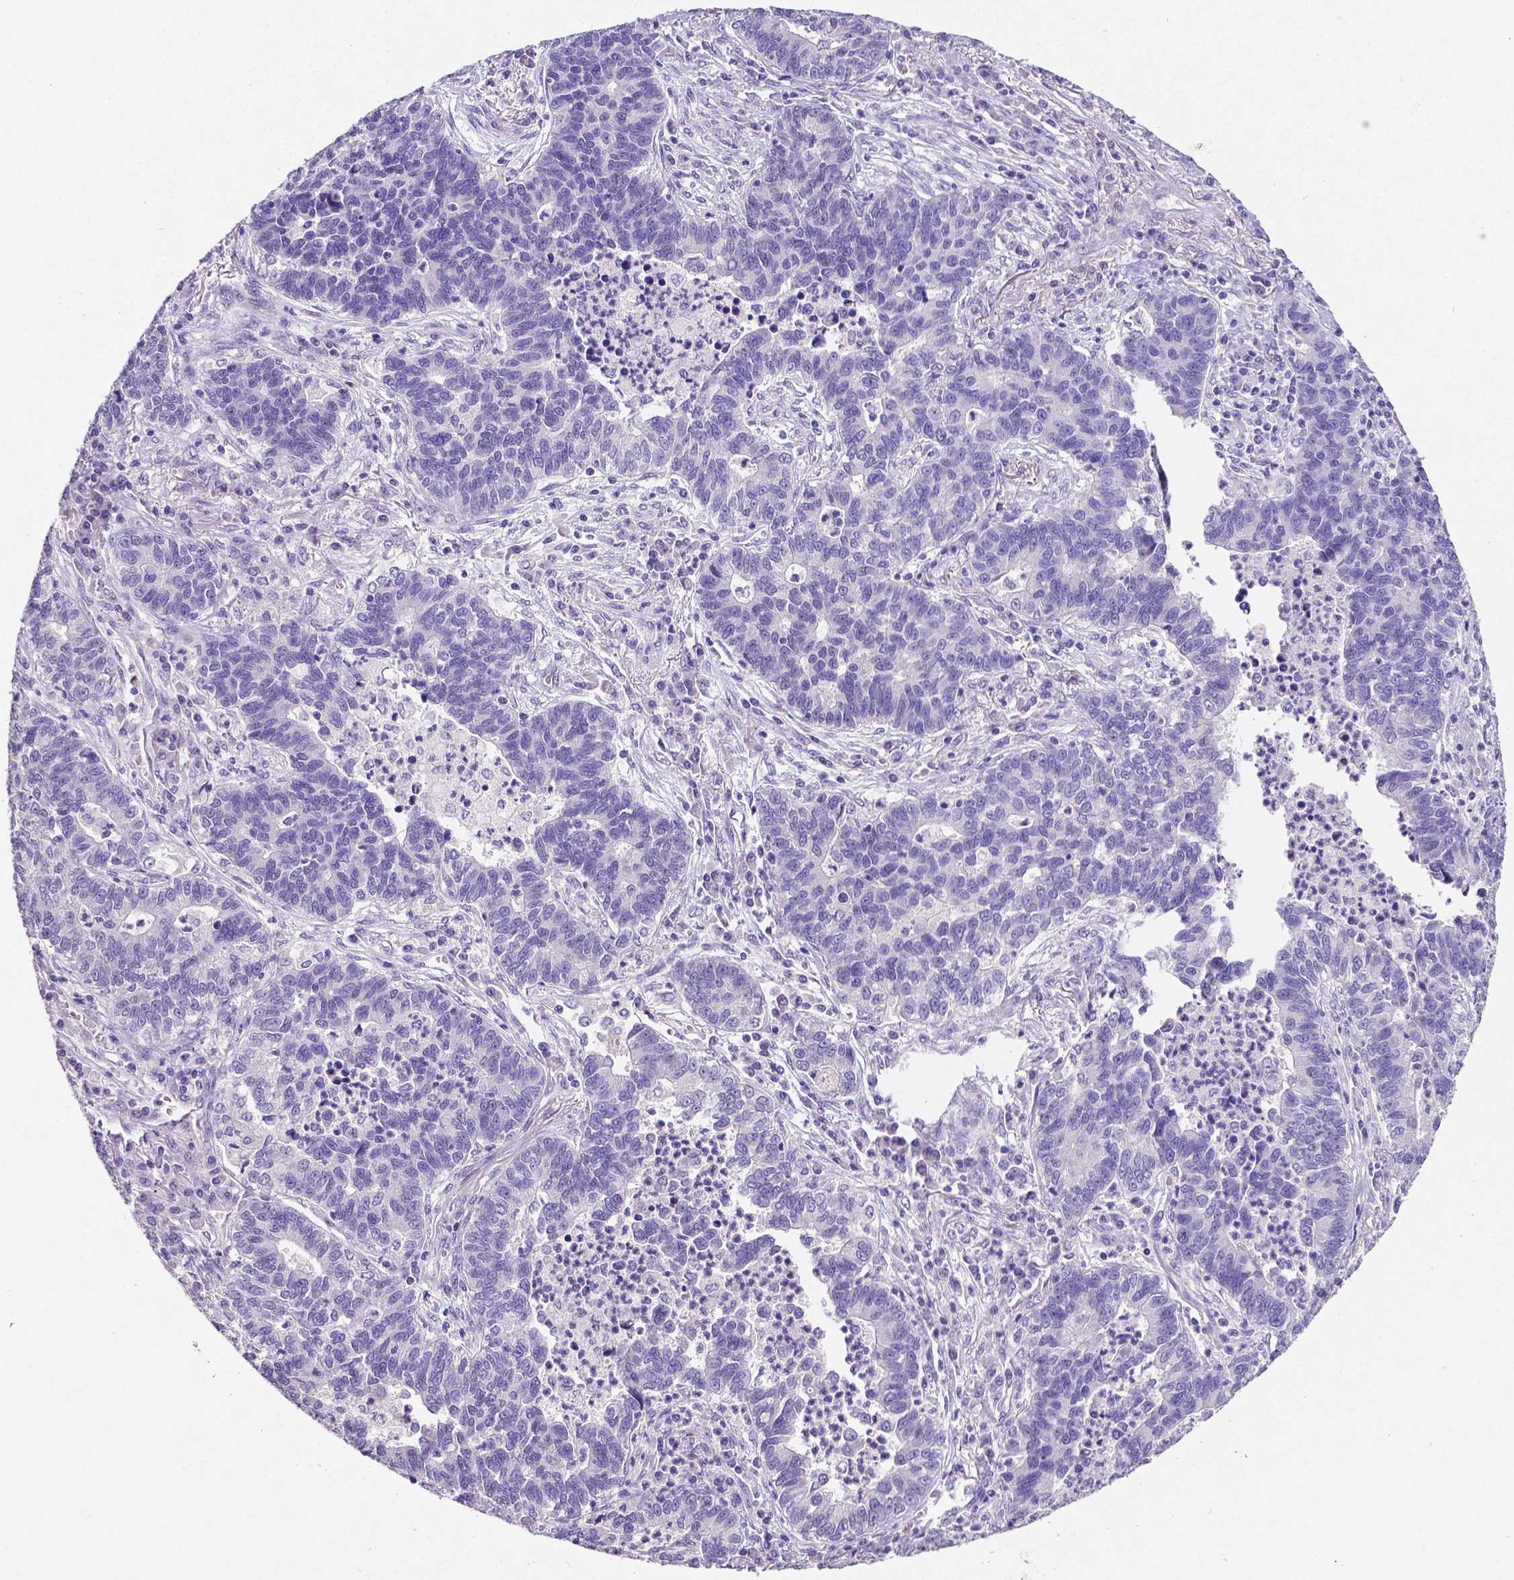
{"staining": {"intensity": "negative", "quantity": "none", "location": "none"}, "tissue": "lung cancer", "cell_type": "Tumor cells", "image_type": "cancer", "snomed": [{"axis": "morphology", "description": "Adenocarcinoma, NOS"}, {"axis": "topography", "description": "Lung"}], "caption": "This micrograph is of lung cancer (adenocarcinoma) stained with immunohistochemistry to label a protein in brown with the nuclei are counter-stained blue. There is no expression in tumor cells.", "gene": "SATB2", "patient": {"sex": "female", "age": 57}}